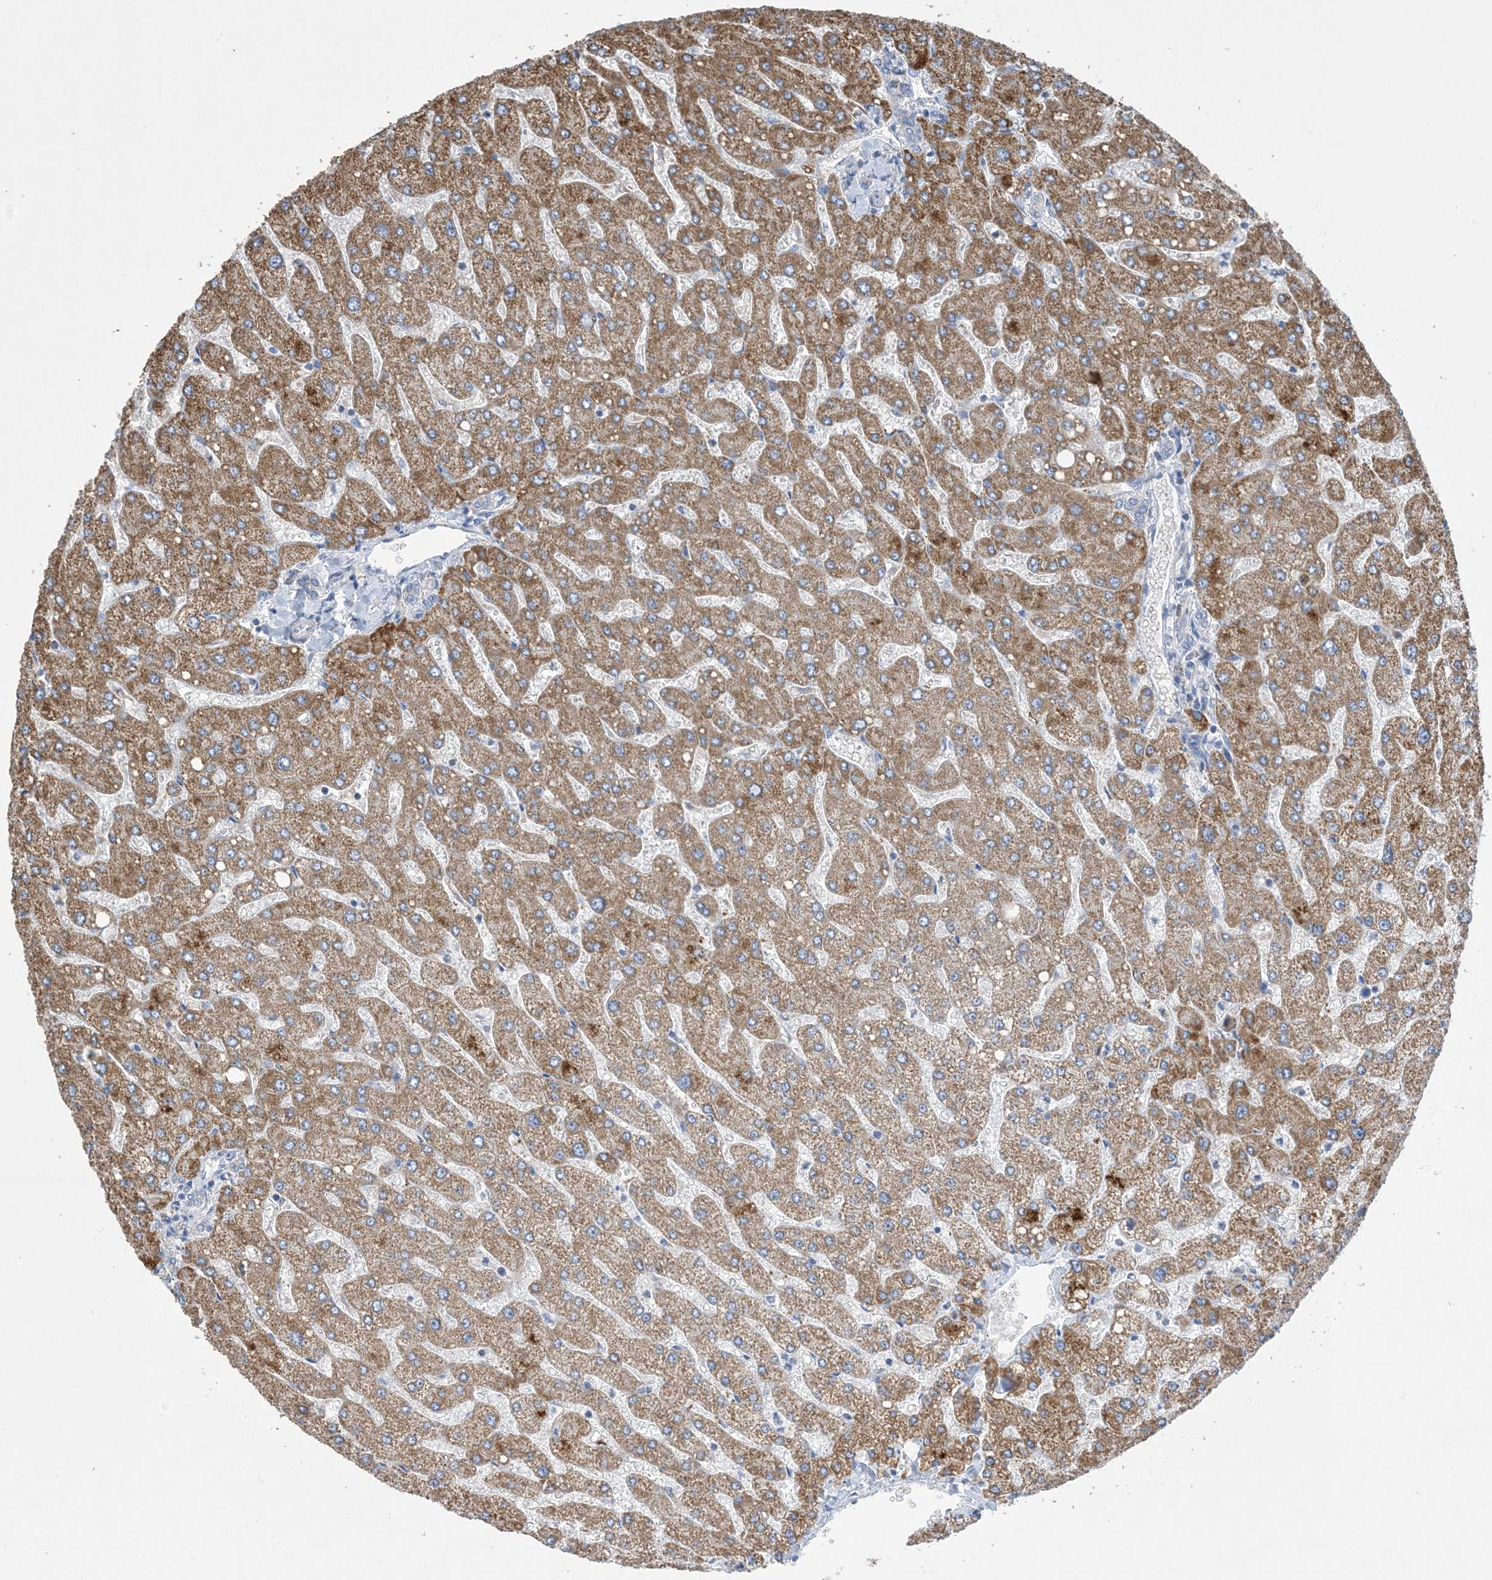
{"staining": {"intensity": "negative", "quantity": "none", "location": "none"}, "tissue": "liver", "cell_type": "Cholangiocytes", "image_type": "normal", "snomed": [{"axis": "morphology", "description": "Normal tissue, NOS"}, {"axis": "topography", "description": "Liver"}], "caption": "A histopathology image of human liver is negative for staining in cholangiocytes. (Stains: DAB IHC with hematoxylin counter stain, Microscopy: brightfield microscopy at high magnification).", "gene": "CLEC16A", "patient": {"sex": "male", "age": 55}}